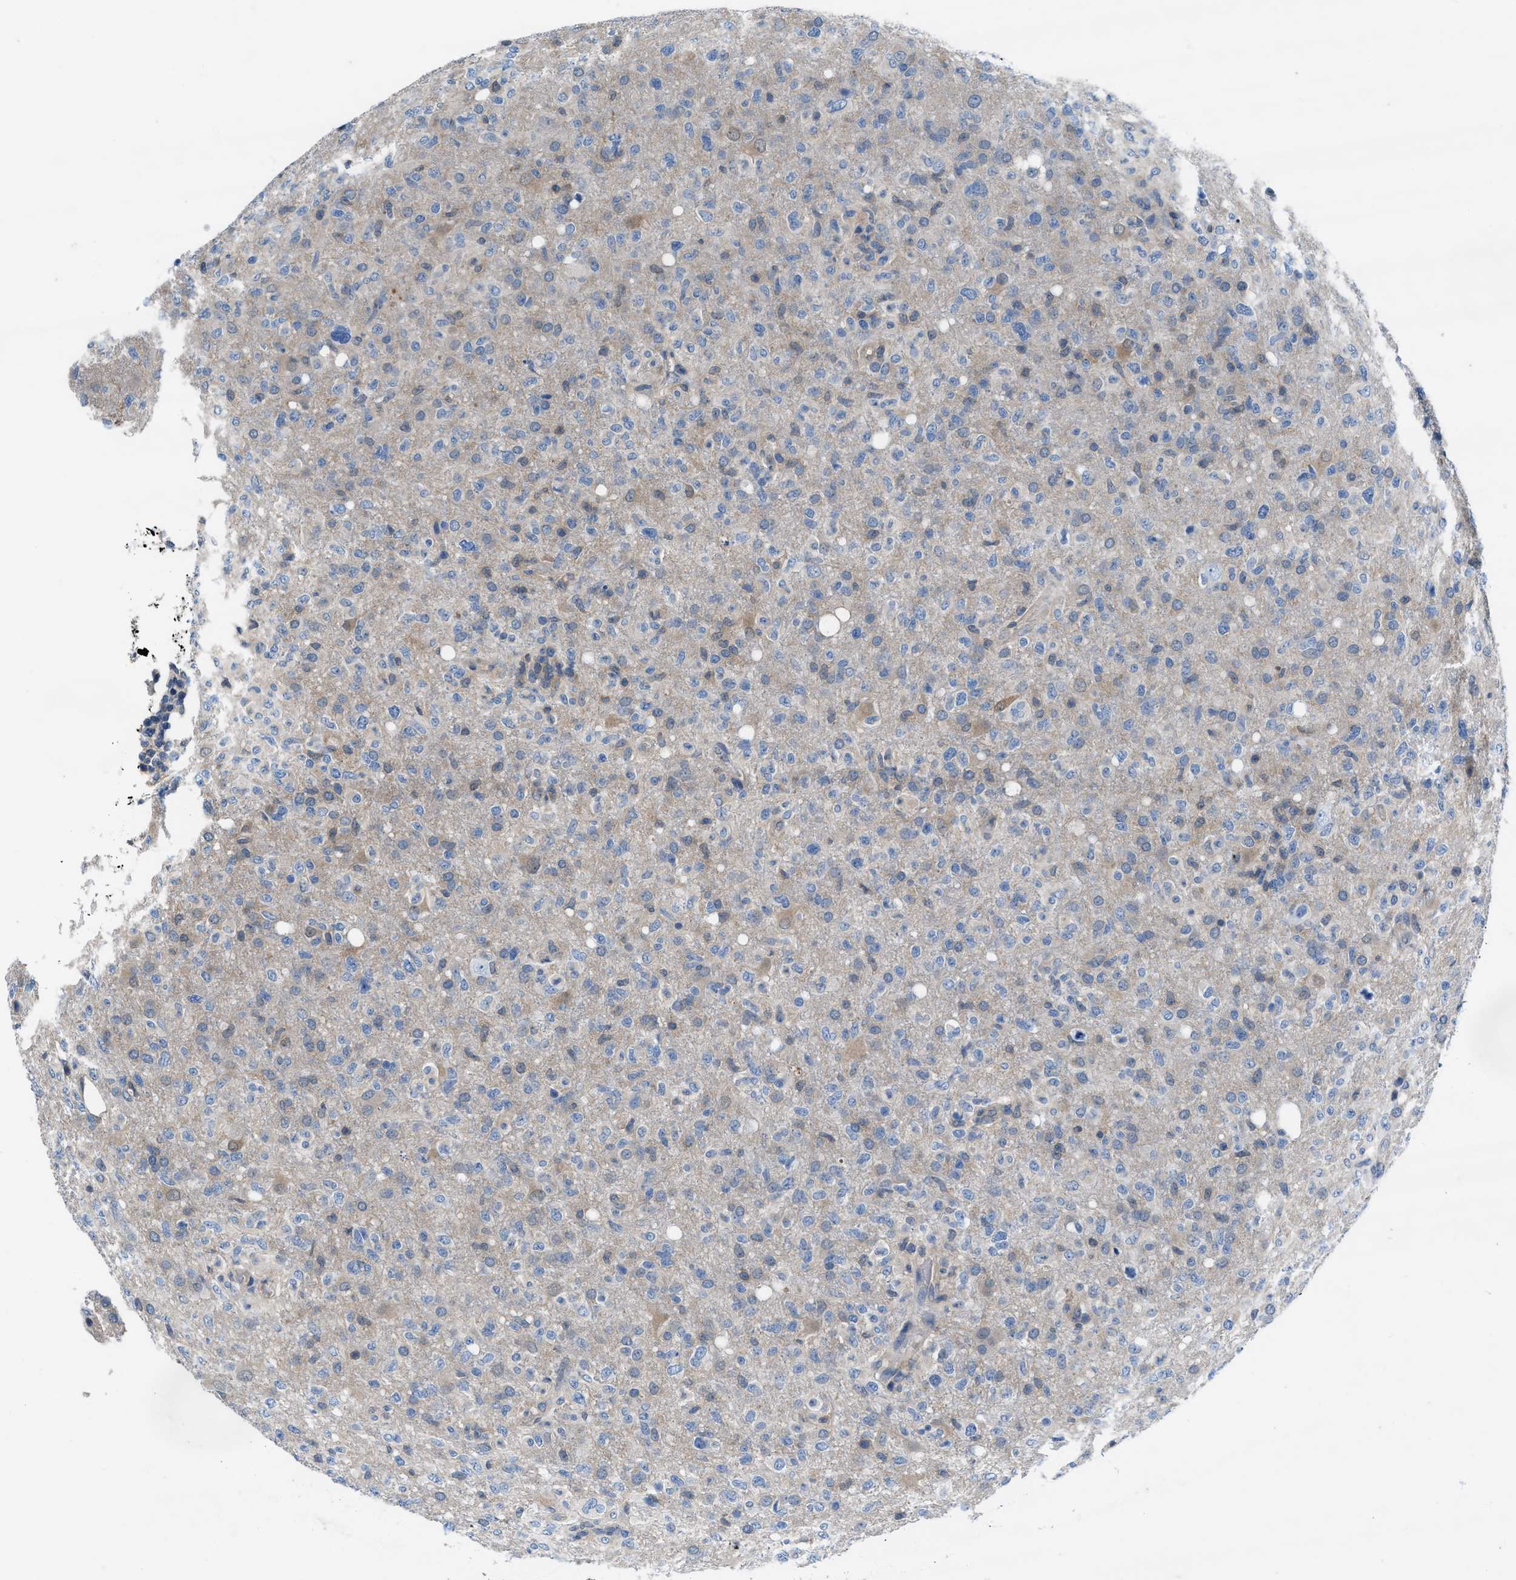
{"staining": {"intensity": "weak", "quantity": "<25%", "location": "cytoplasmic/membranous"}, "tissue": "glioma", "cell_type": "Tumor cells", "image_type": "cancer", "snomed": [{"axis": "morphology", "description": "Glioma, malignant, High grade"}, {"axis": "topography", "description": "Brain"}], "caption": "This micrograph is of malignant glioma (high-grade) stained with immunohistochemistry (IHC) to label a protein in brown with the nuclei are counter-stained blue. There is no staining in tumor cells. (DAB (3,3'-diaminobenzidine) IHC, high magnification).", "gene": "NUDT5", "patient": {"sex": "female", "age": 57}}